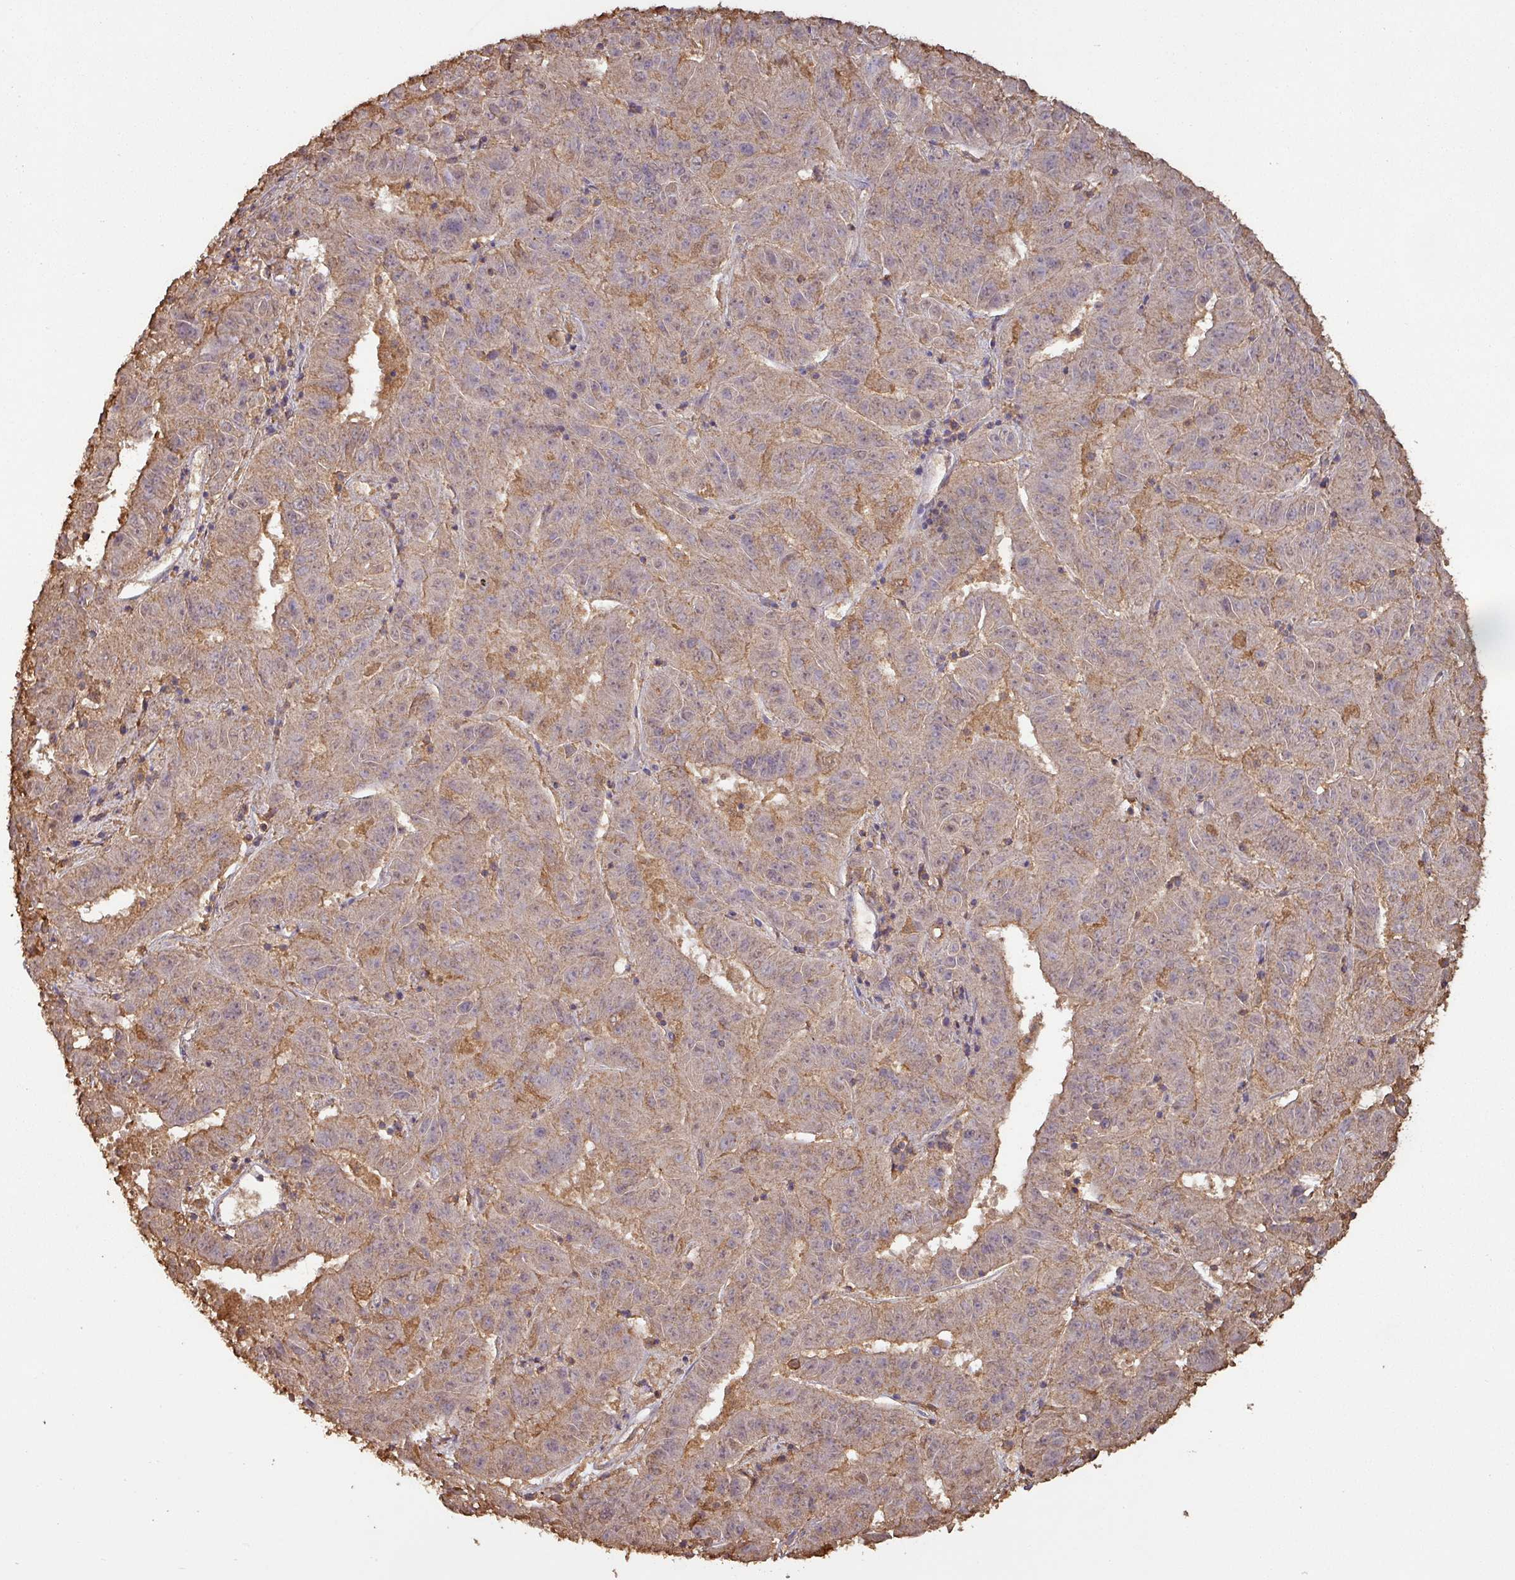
{"staining": {"intensity": "weak", "quantity": "25%-75%", "location": "cytoplasmic/membranous"}, "tissue": "pancreatic cancer", "cell_type": "Tumor cells", "image_type": "cancer", "snomed": [{"axis": "morphology", "description": "Adenocarcinoma, NOS"}, {"axis": "topography", "description": "Pancreas"}], "caption": "The image shows immunohistochemical staining of pancreatic cancer. There is weak cytoplasmic/membranous positivity is seen in about 25%-75% of tumor cells.", "gene": "ATAT1", "patient": {"sex": "male", "age": 63}}